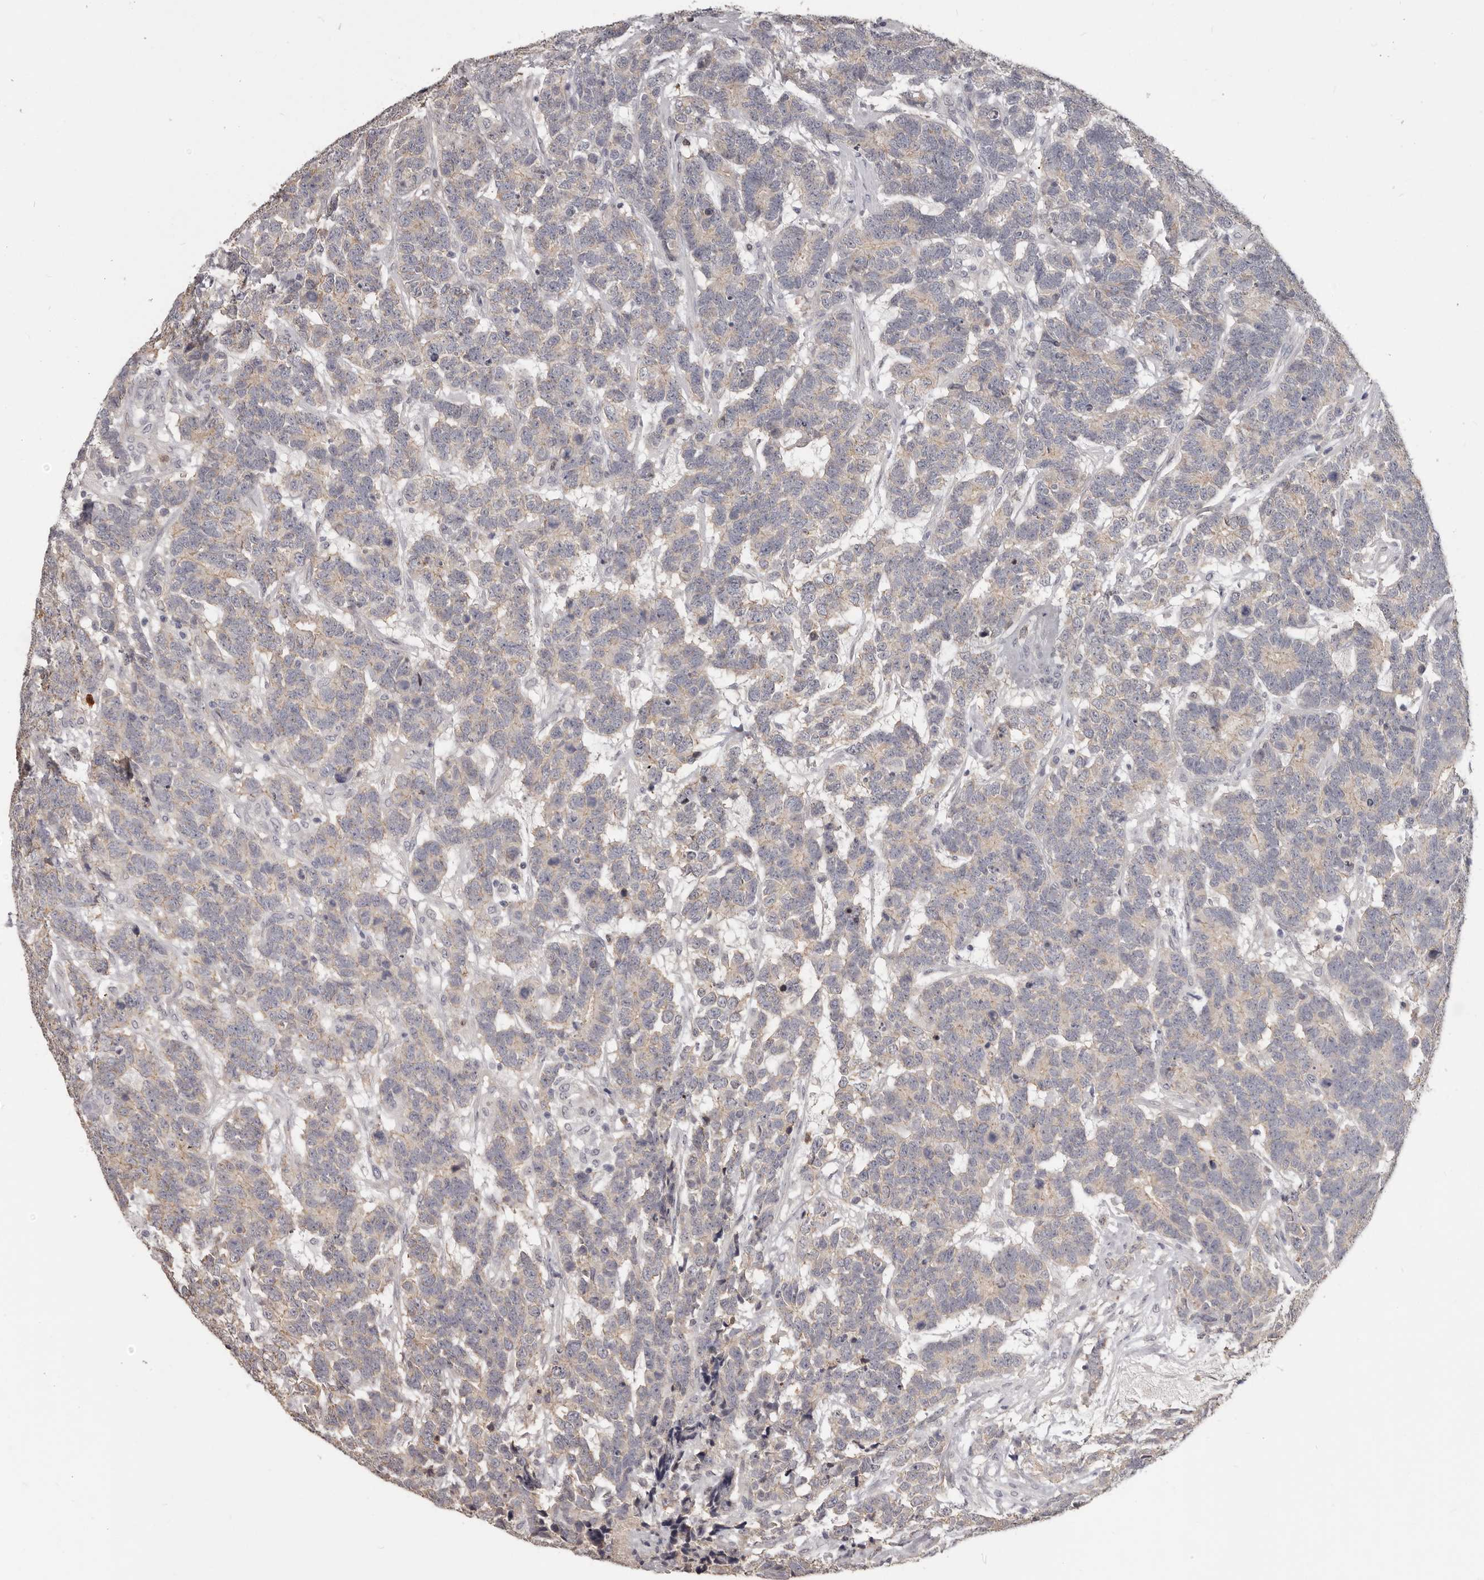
{"staining": {"intensity": "negative", "quantity": "none", "location": "none"}, "tissue": "testis cancer", "cell_type": "Tumor cells", "image_type": "cancer", "snomed": [{"axis": "morphology", "description": "Carcinoma, Embryonal, NOS"}, {"axis": "topography", "description": "Testis"}], "caption": "This is a histopathology image of immunohistochemistry (IHC) staining of testis cancer, which shows no expression in tumor cells.", "gene": "GPR157", "patient": {"sex": "male", "age": 26}}